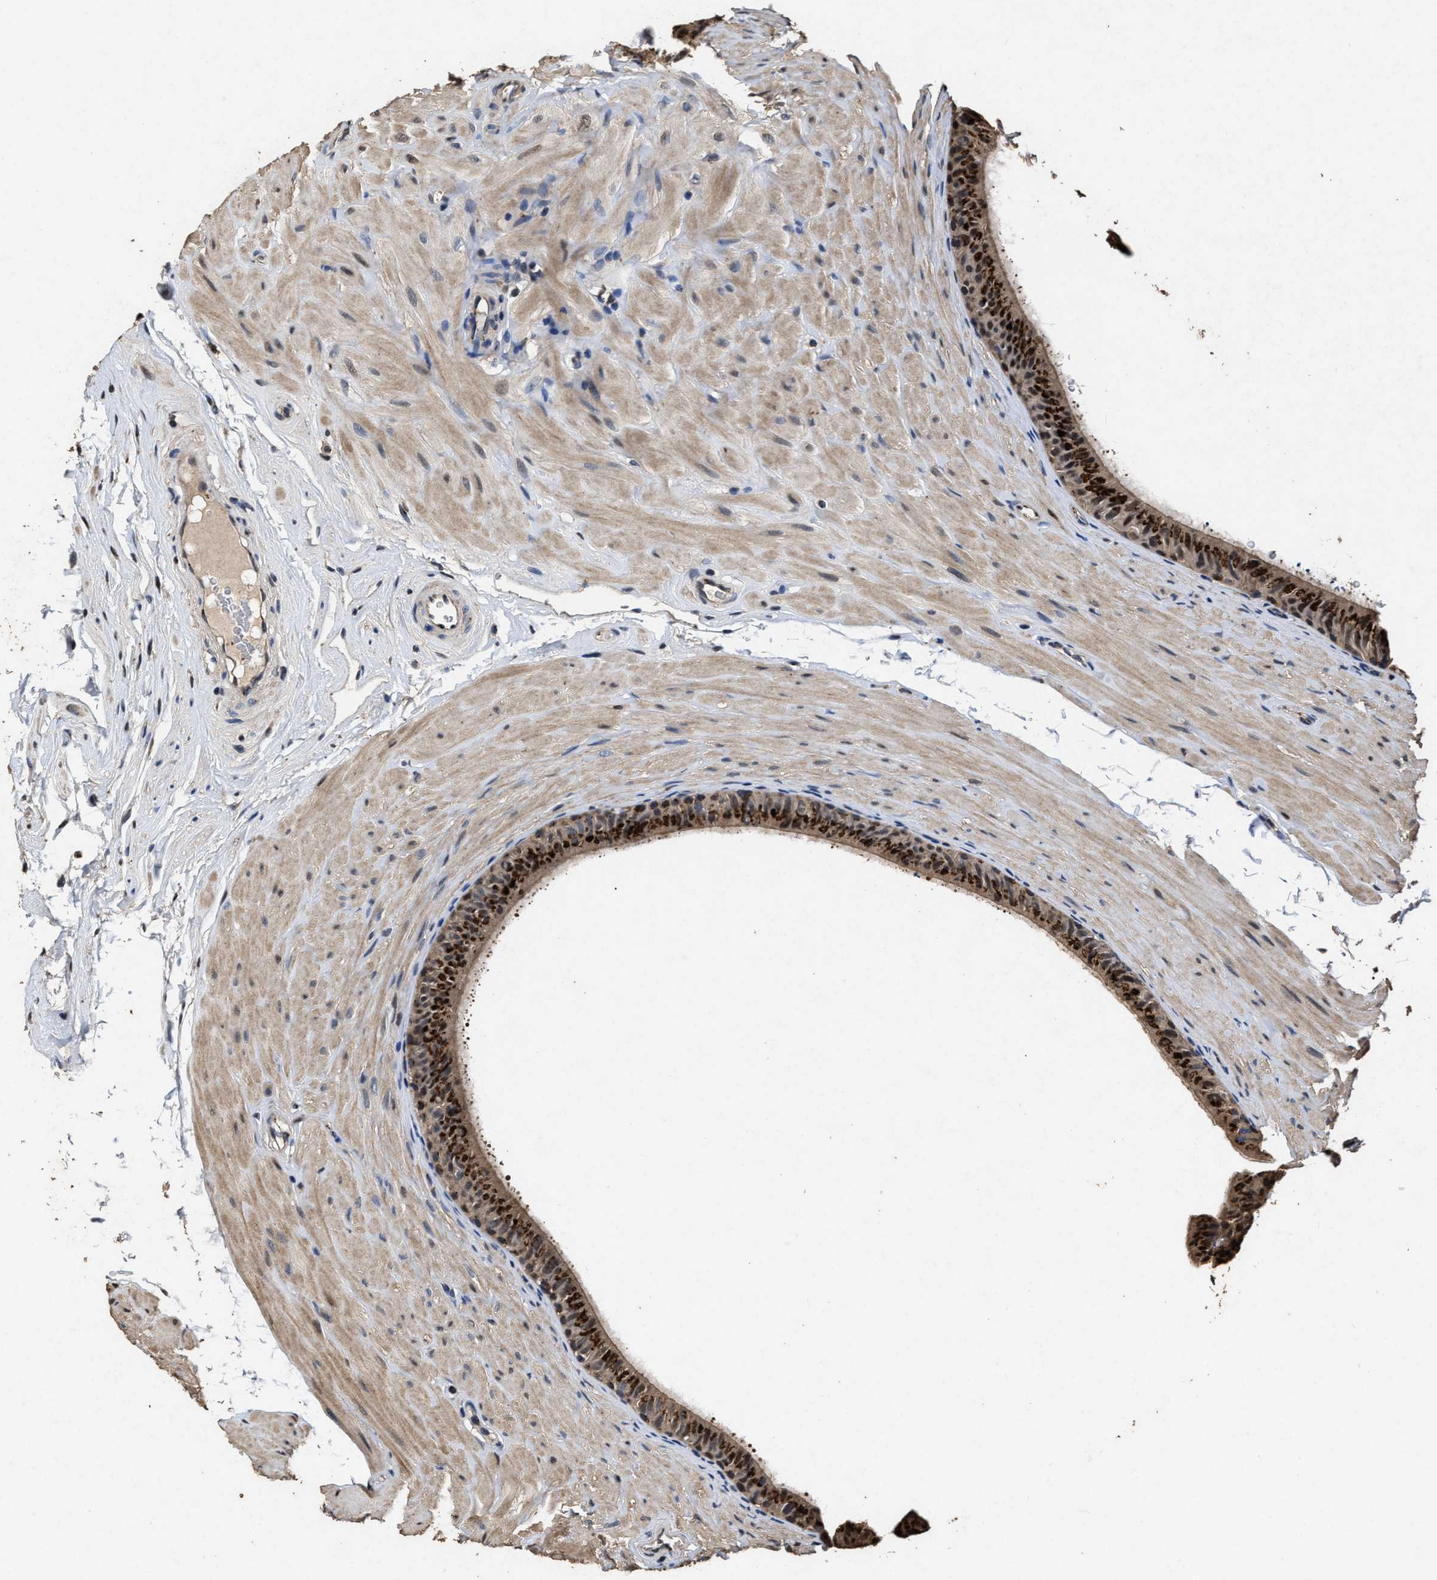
{"staining": {"intensity": "strong", "quantity": ">75%", "location": "cytoplasmic/membranous"}, "tissue": "epididymis", "cell_type": "Glandular cells", "image_type": "normal", "snomed": [{"axis": "morphology", "description": "Normal tissue, NOS"}, {"axis": "topography", "description": "Epididymis"}], "caption": "Epididymis stained with DAB immunohistochemistry shows high levels of strong cytoplasmic/membranous staining in about >75% of glandular cells.", "gene": "TPST2", "patient": {"sex": "male", "age": 34}}